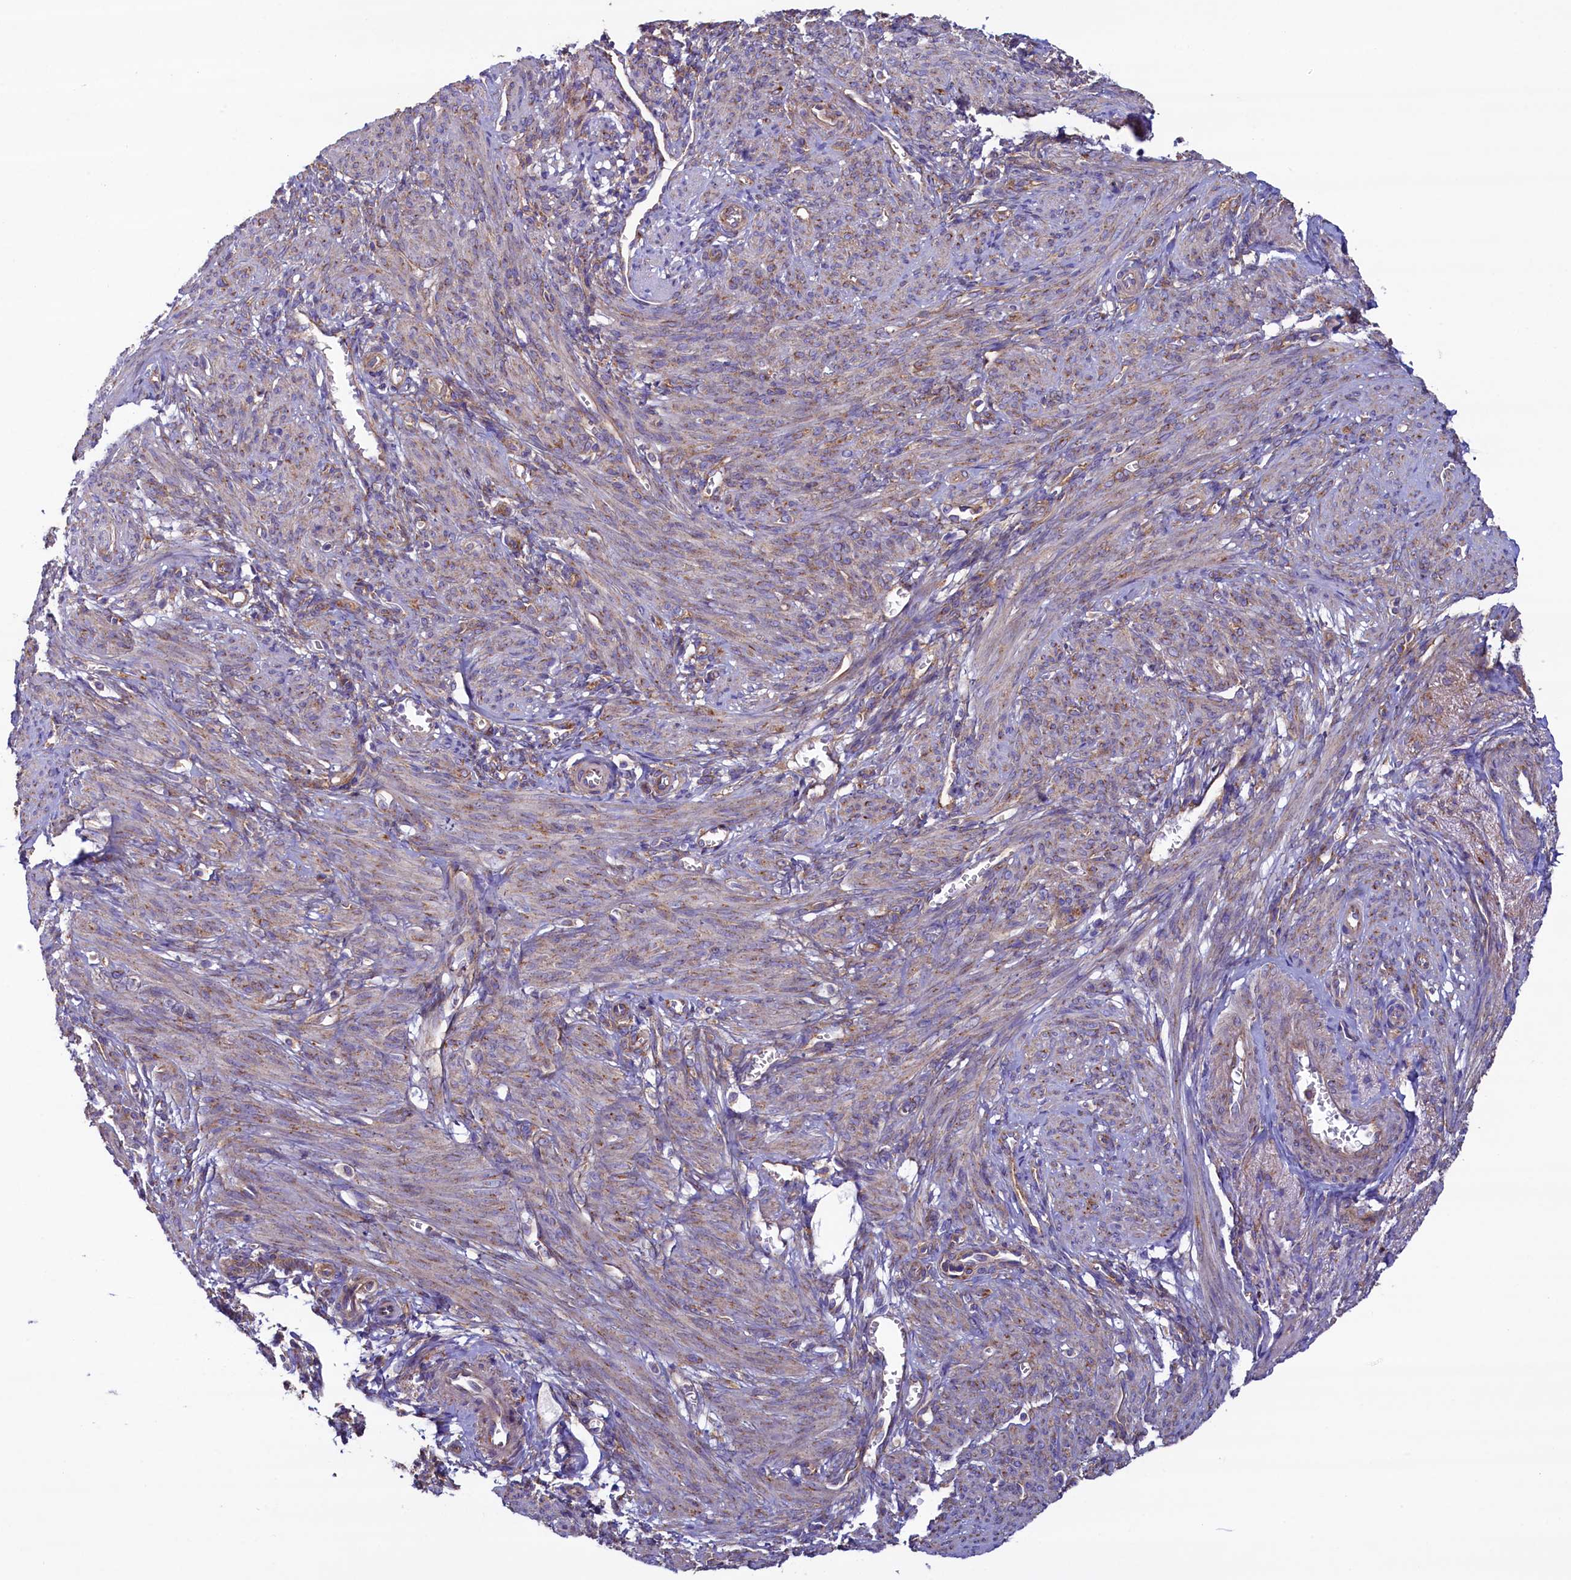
{"staining": {"intensity": "weak", "quantity": "25%-75%", "location": "cytoplasmic/membranous"}, "tissue": "smooth muscle", "cell_type": "Smooth muscle cells", "image_type": "normal", "snomed": [{"axis": "morphology", "description": "Normal tissue, NOS"}, {"axis": "topography", "description": "Smooth muscle"}], "caption": "Protein positivity by IHC displays weak cytoplasmic/membranous positivity in about 25%-75% of smooth muscle cells in normal smooth muscle. (IHC, brightfield microscopy, high magnification).", "gene": "GPR21", "patient": {"sex": "female", "age": 39}}